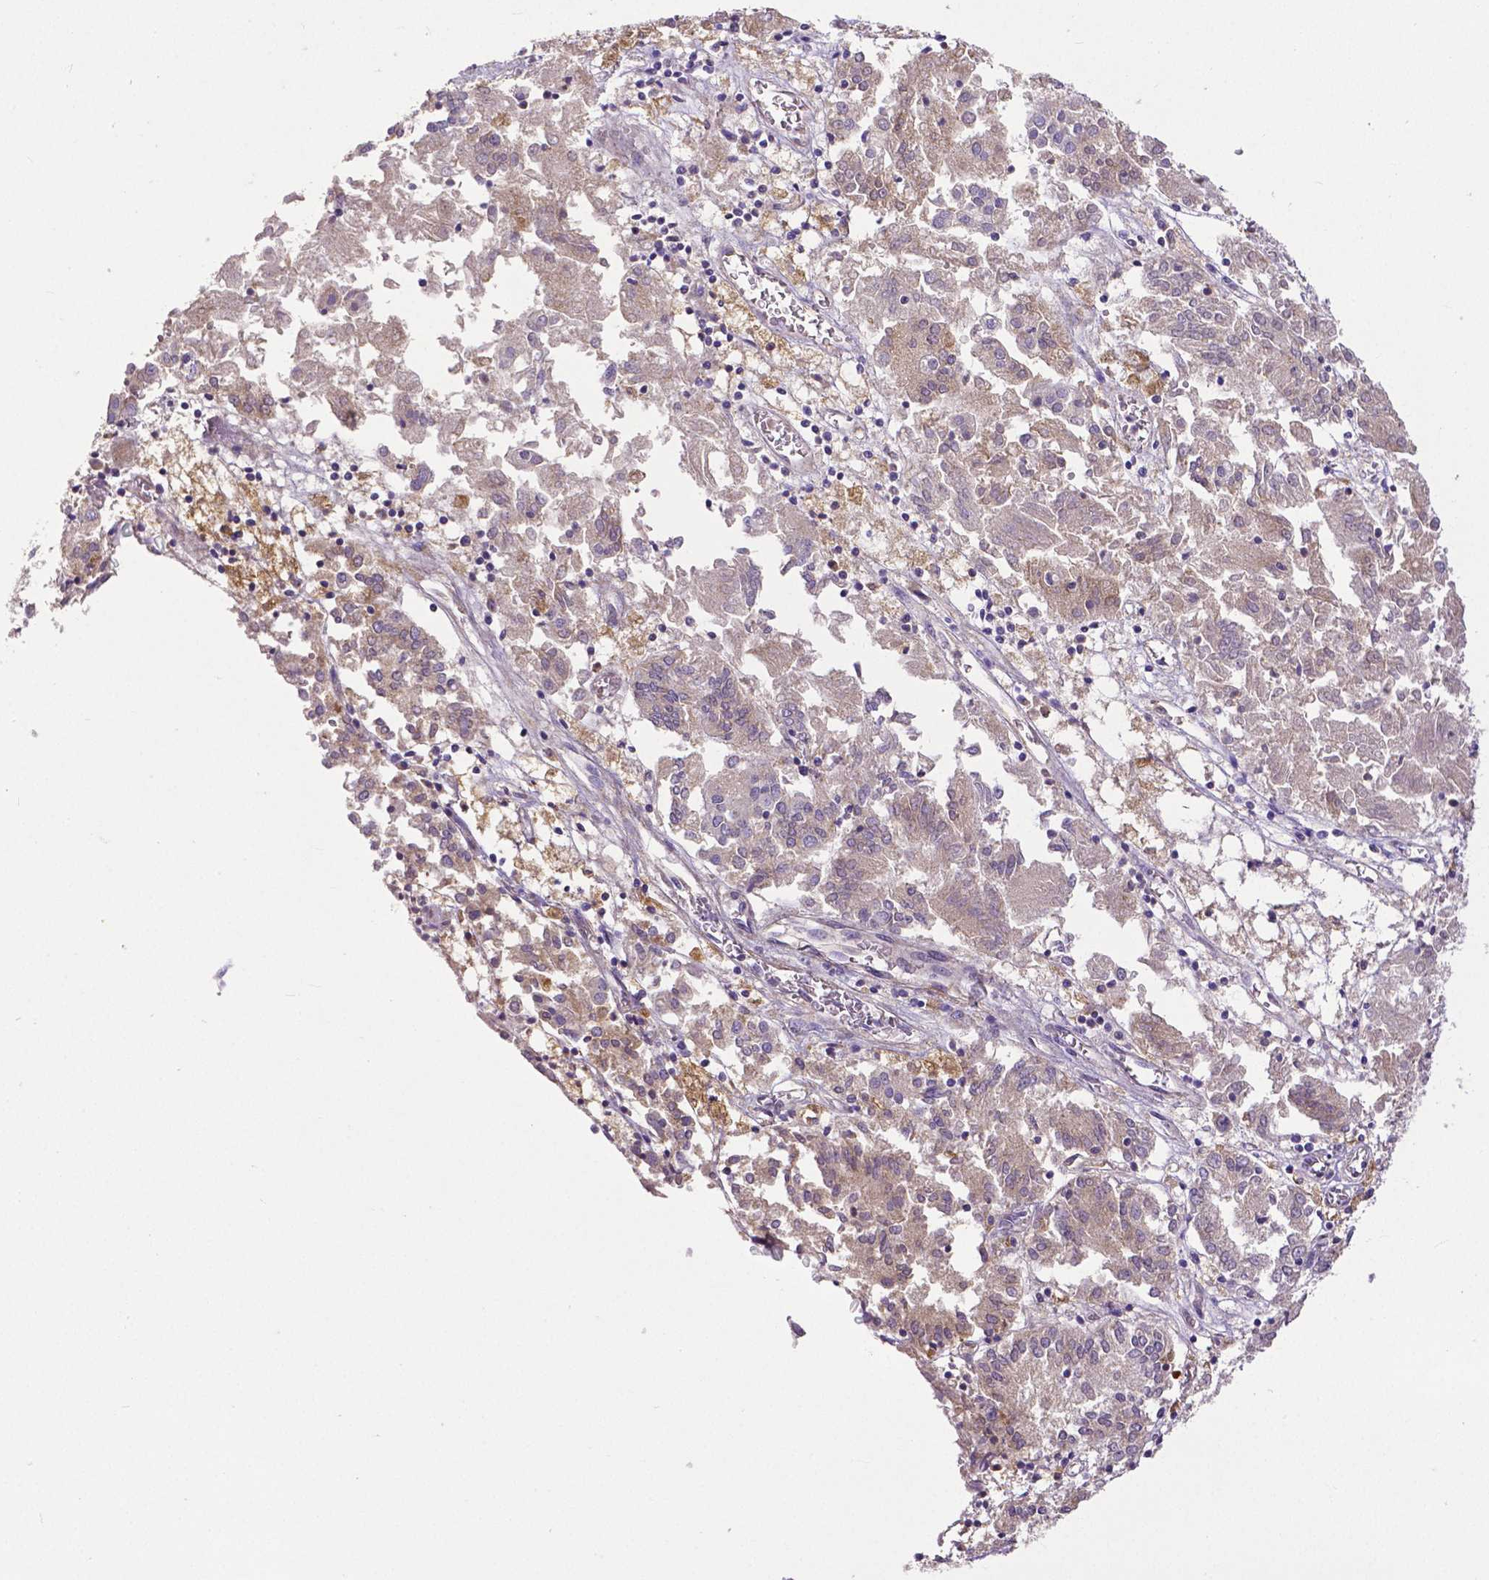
{"staining": {"intensity": "negative", "quantity": "none", "location": "none"}, "tissue": "endometrial cancer", "cell_type": "Tumor cells", "image_type": "cancer", "snomed": [{"axis": "morphology", "description": "Adenocarcinoma, NOS"}, {"axis": "topography", "description": "Endometrium"}], "caption": "Human endometrial adenocarcinoma stained for a protein using immunohistochemistry demonstrates no staining in tumor cells.", "gene": "DICER1", "patient": {"sex": "female", "age": 54}}